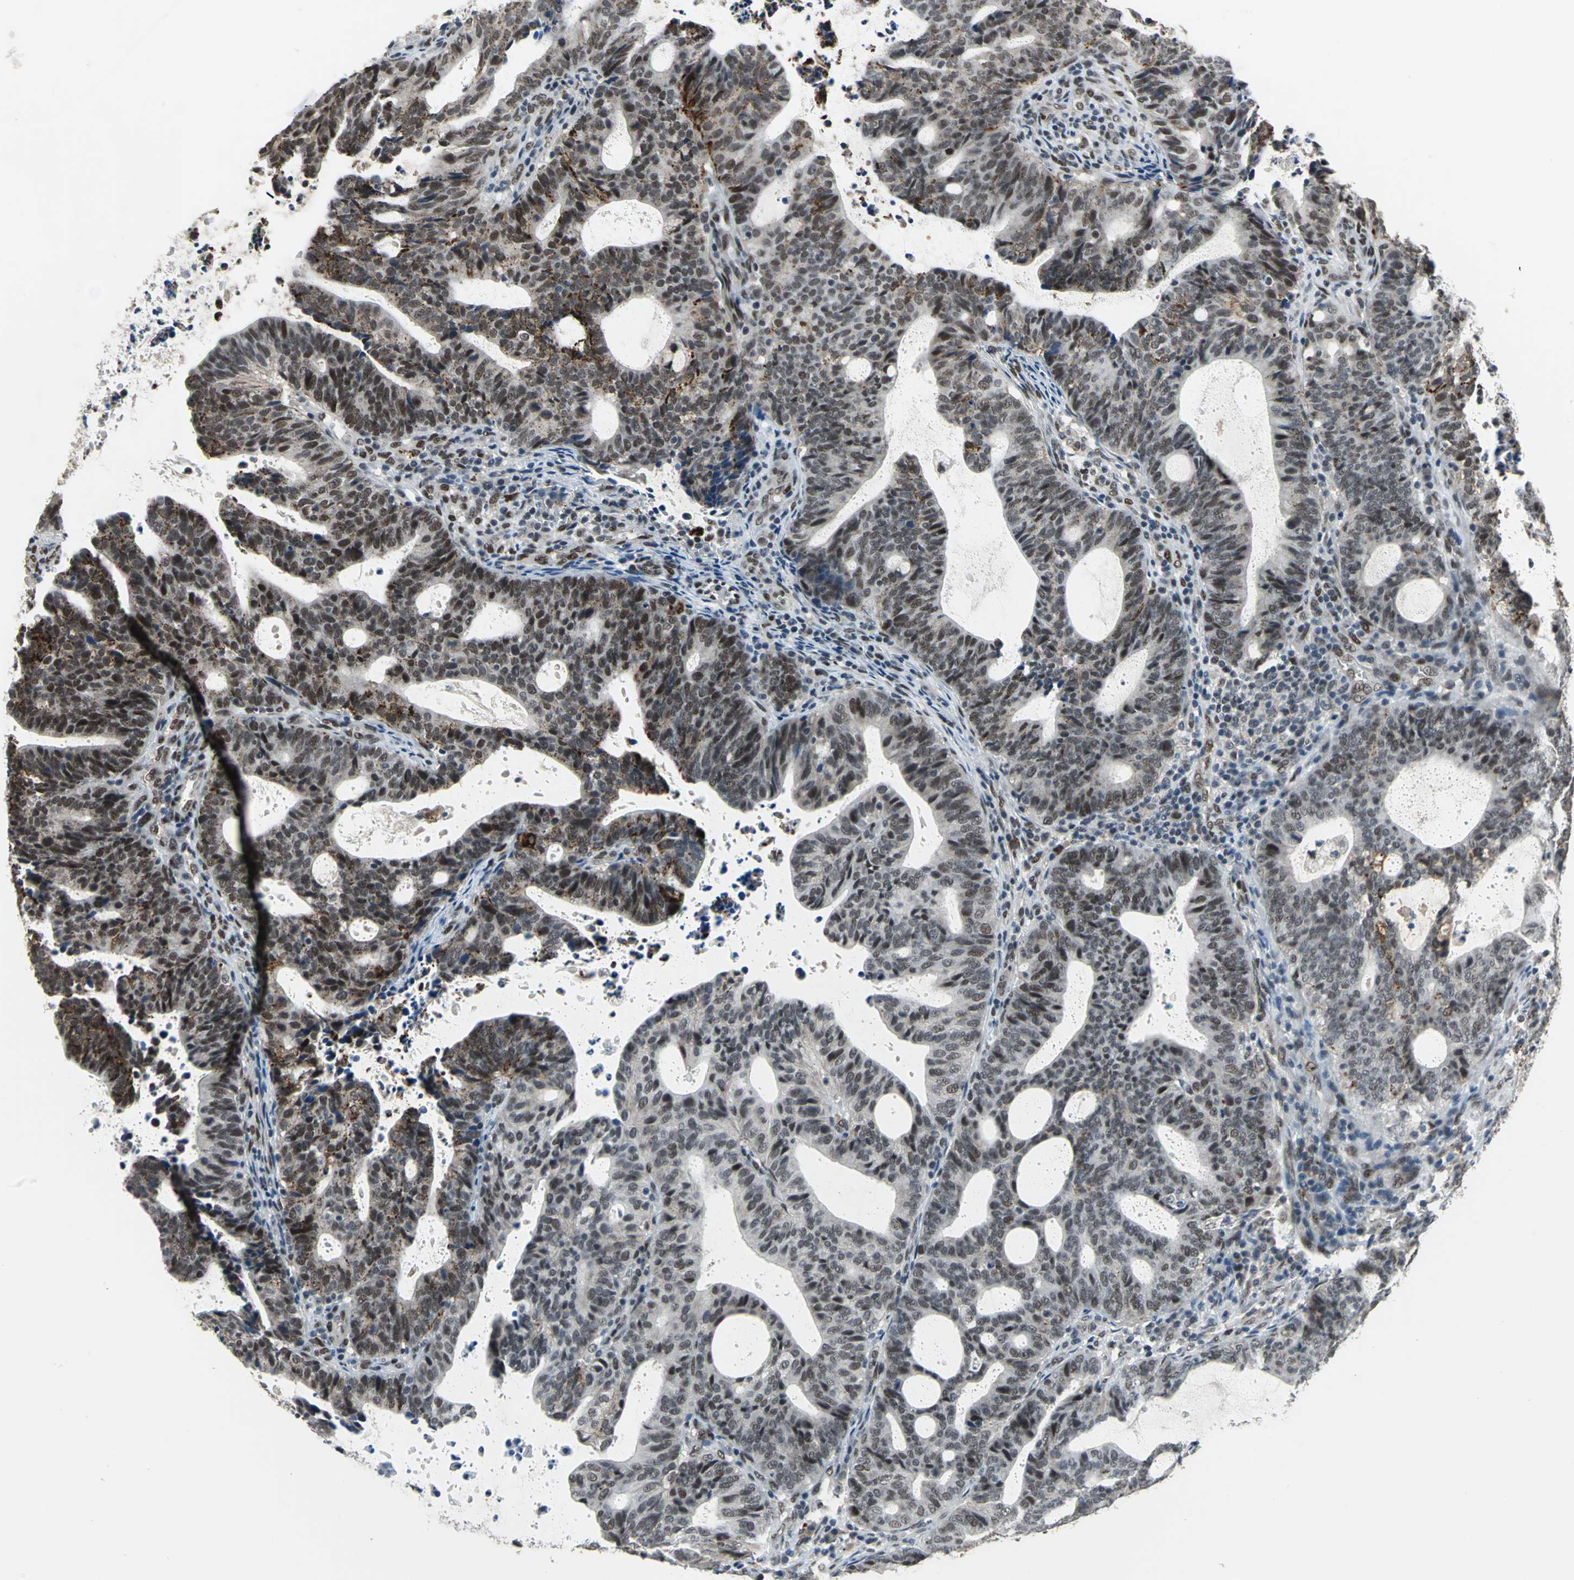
{"staining": {"intensity": "moderate", "quantity": "25%-75%", "location": "cytoplasmic/membranous,nuclear"}, "tissue": "endometrial cancer", "cell_type": "Tumor cells", "image_type": "cancer", "snomed": [{"axis": "morphology", "description": "Adenocarcinoma, NOS"}, {"axis": "topography", "description": "Uterus"}], "caption": "Protein staining shows moderate cytoplasmic/membranous and nuclear positivity in approximately 25%-75% of tumor cells in endometrial cancer. Ihc stains the protein in brown and the nuclei are stained blue.", "gene": "ELF2", "patient": {"sex": "female", "age": 83}}